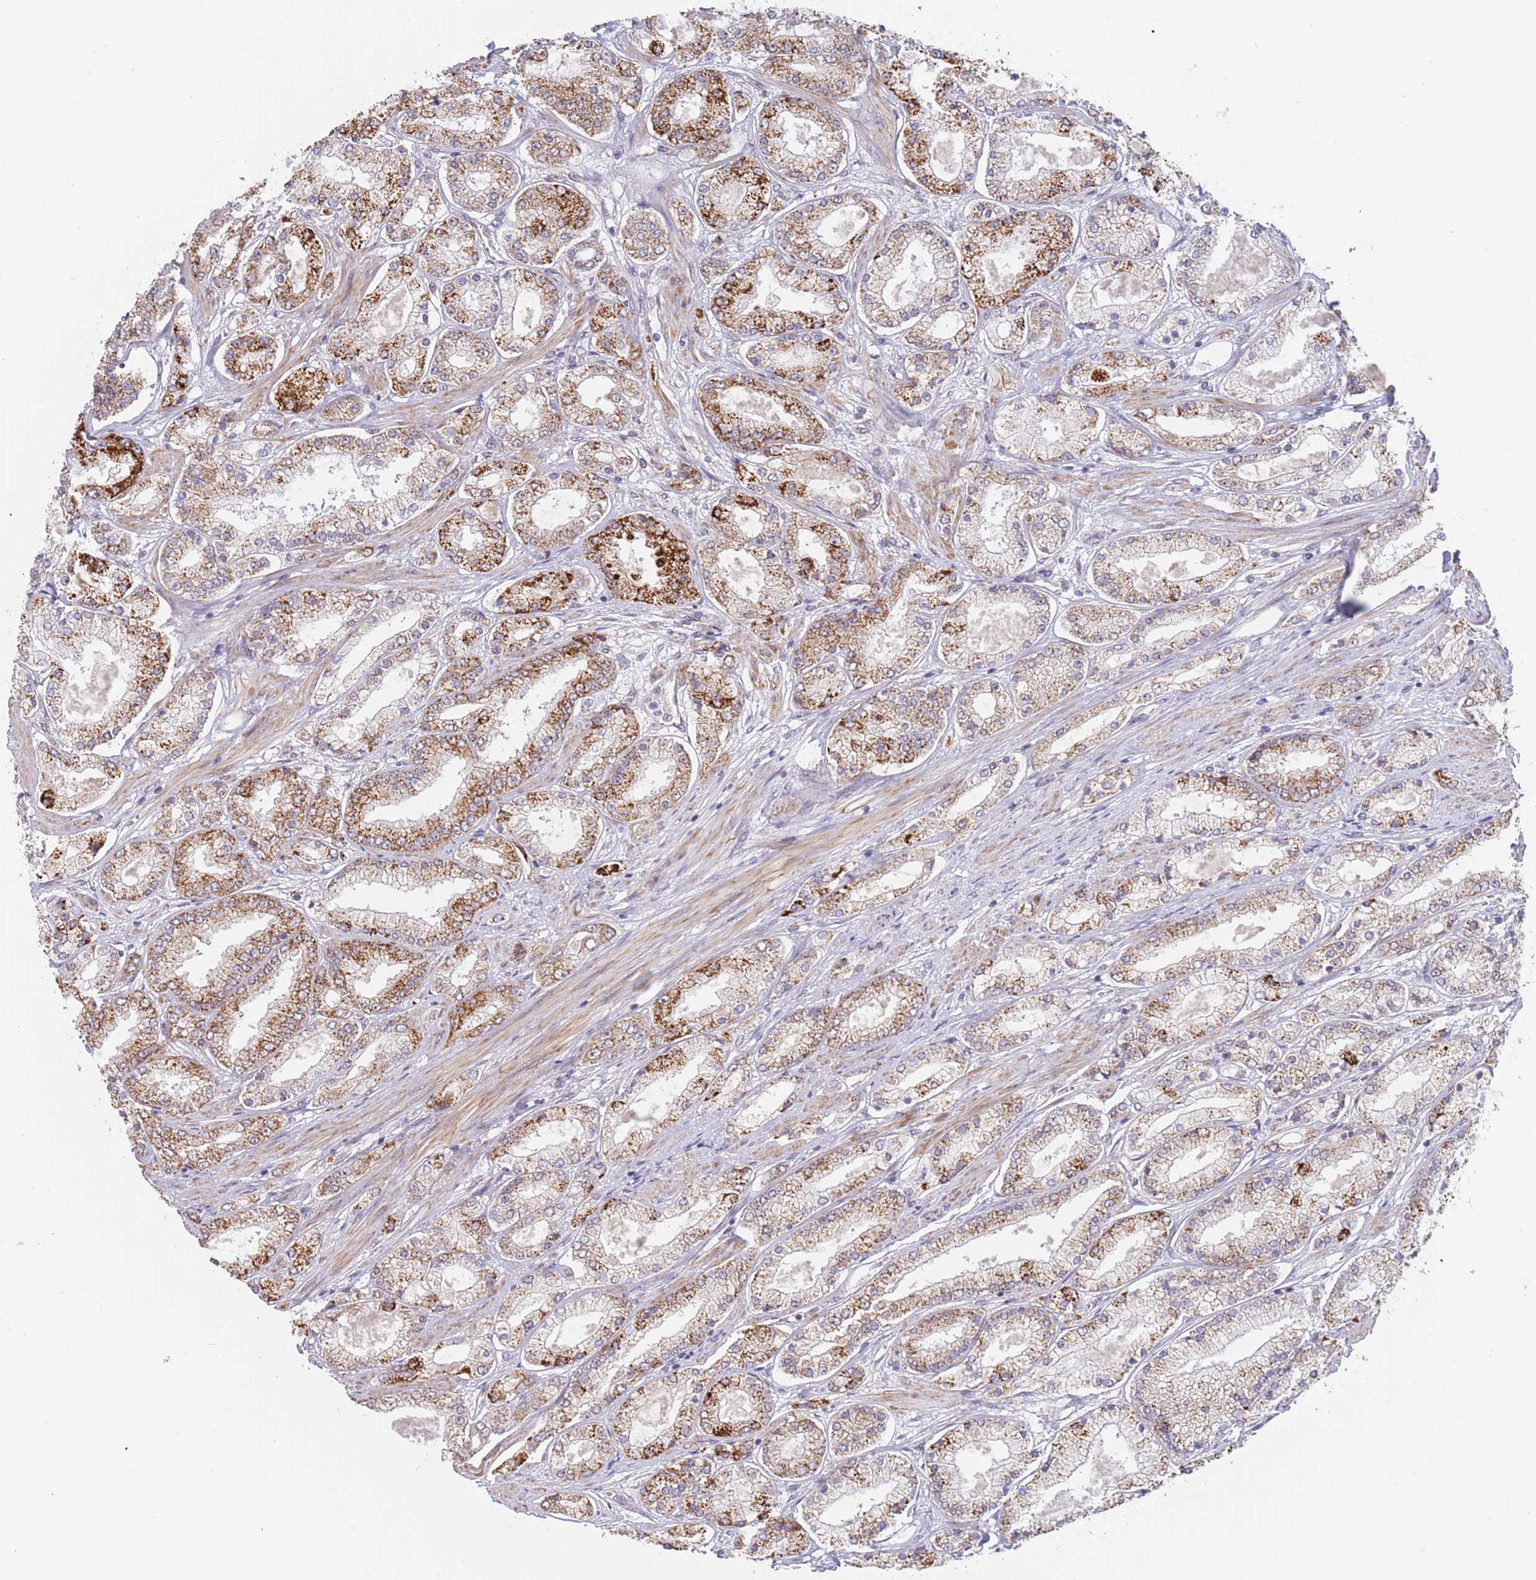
{"staining": {"intensity": "strong", "quantity": "25%-75%", "location": "cytoplasmic/membranous"}, "tissue": "prostate cancer", "cell_type": "Tumor cells", "image_type": "cancer", "snomed": [{"axis": "morphology", "description": "Adenocarcinoma, High grade"}, {"axis": "topography", "description": "Prostate"}], "caption": "This histopathology image exhibits IHC staining of prostate adenocarcinoma (high-grade), with high strong cytoplasmic/membranous positivity in approximately 25%-75% of tumor cells.", "gene": "UQCC3", "patient": {"sex": "male", "age": 69}}